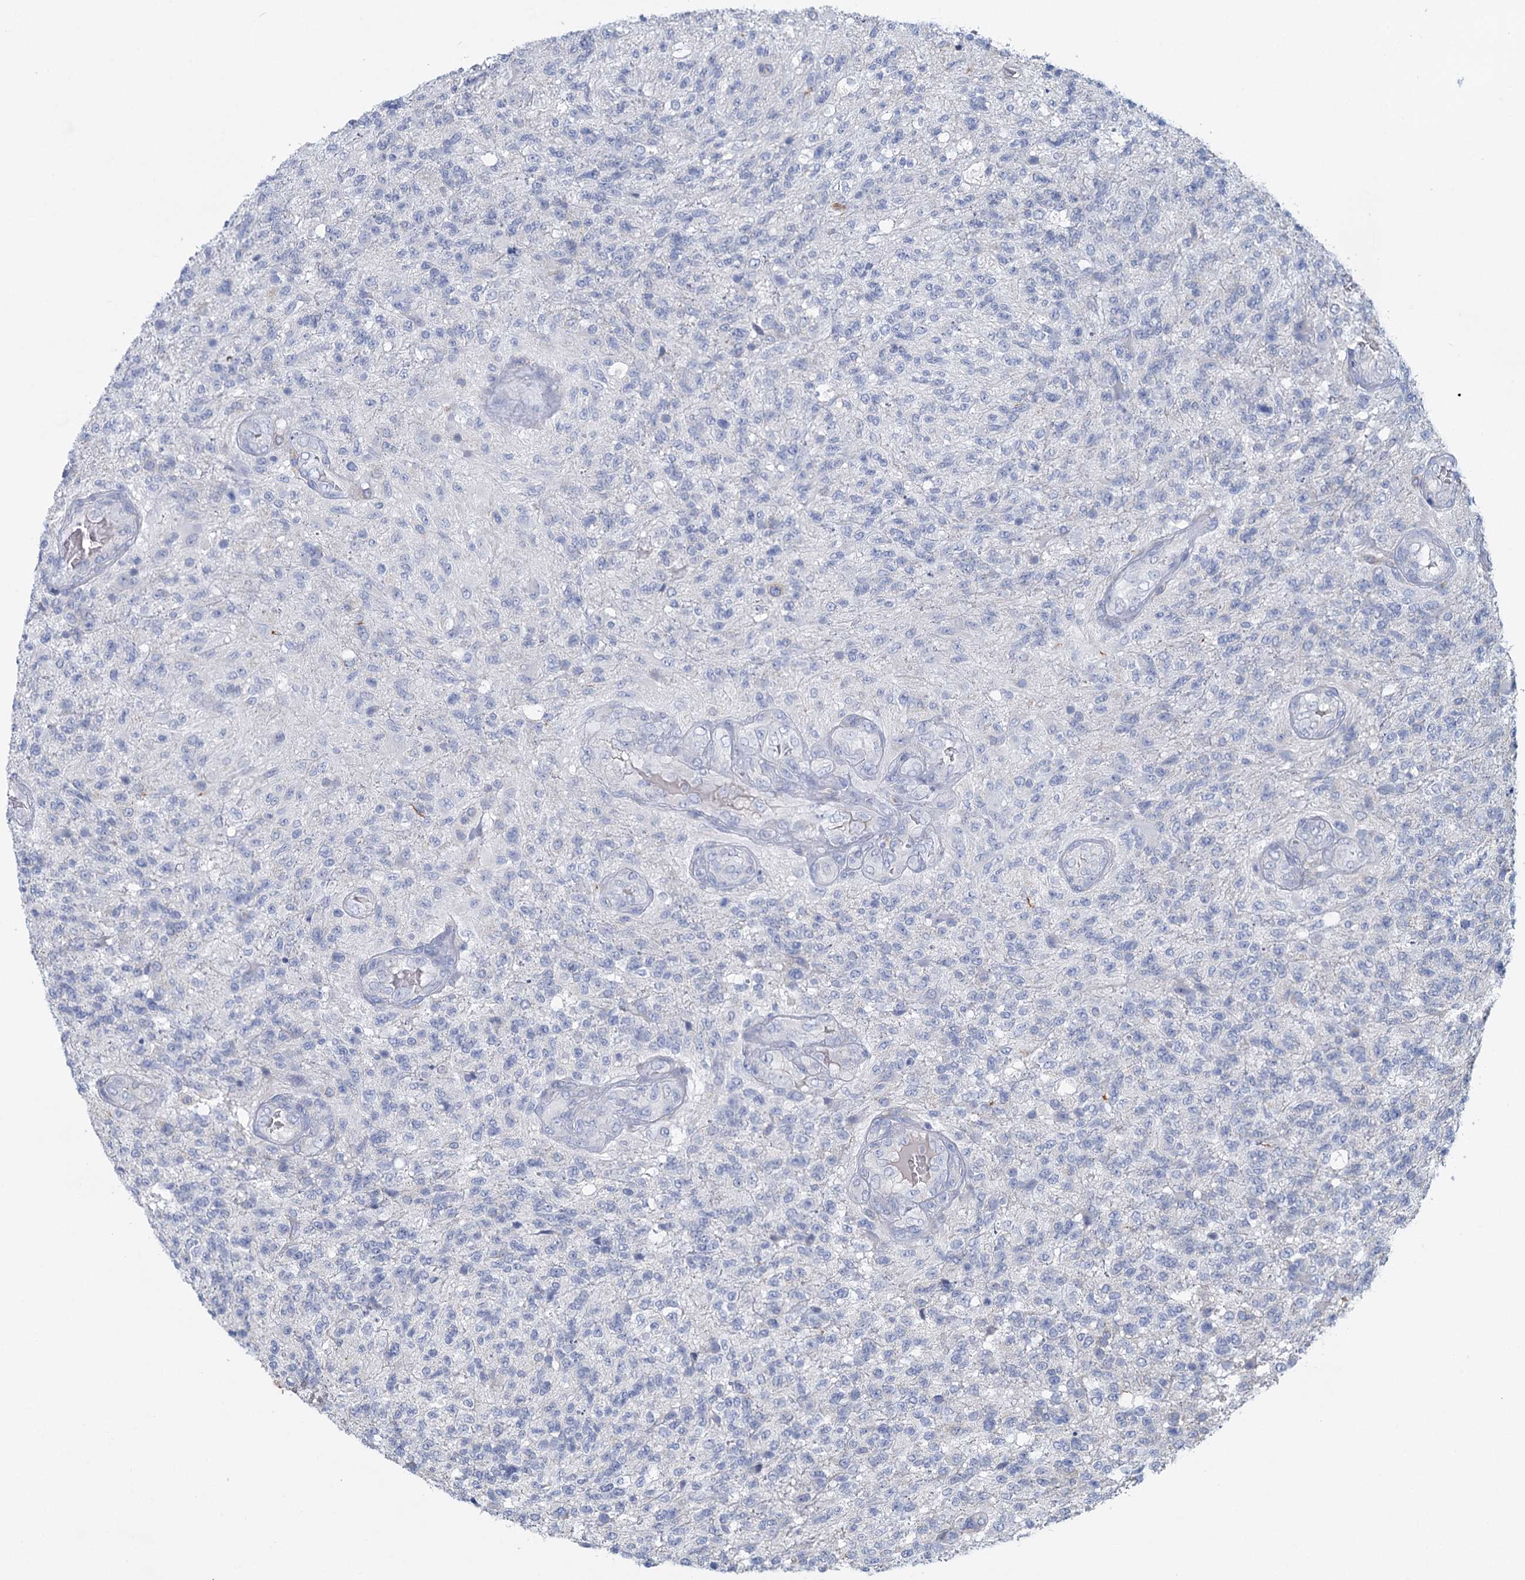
{"staining": {"intensity": "negative", "quantity": "none", "location": "none"}, "tissue": "glioma", "cell_type": "Tumor cells", "image_type": "cancer", "snomed": [{"axis": "morphology", "description": "Glioma, malignant, High grade"}, {"axis": "topography", "description": "Brain"}], "caption": "This is a micrograph of immunohistochemistry staining of glioma, which shows no expression in tumor cells.", "gene": "ANKRD16", "patient": {"sex": "male", "age": 56}}